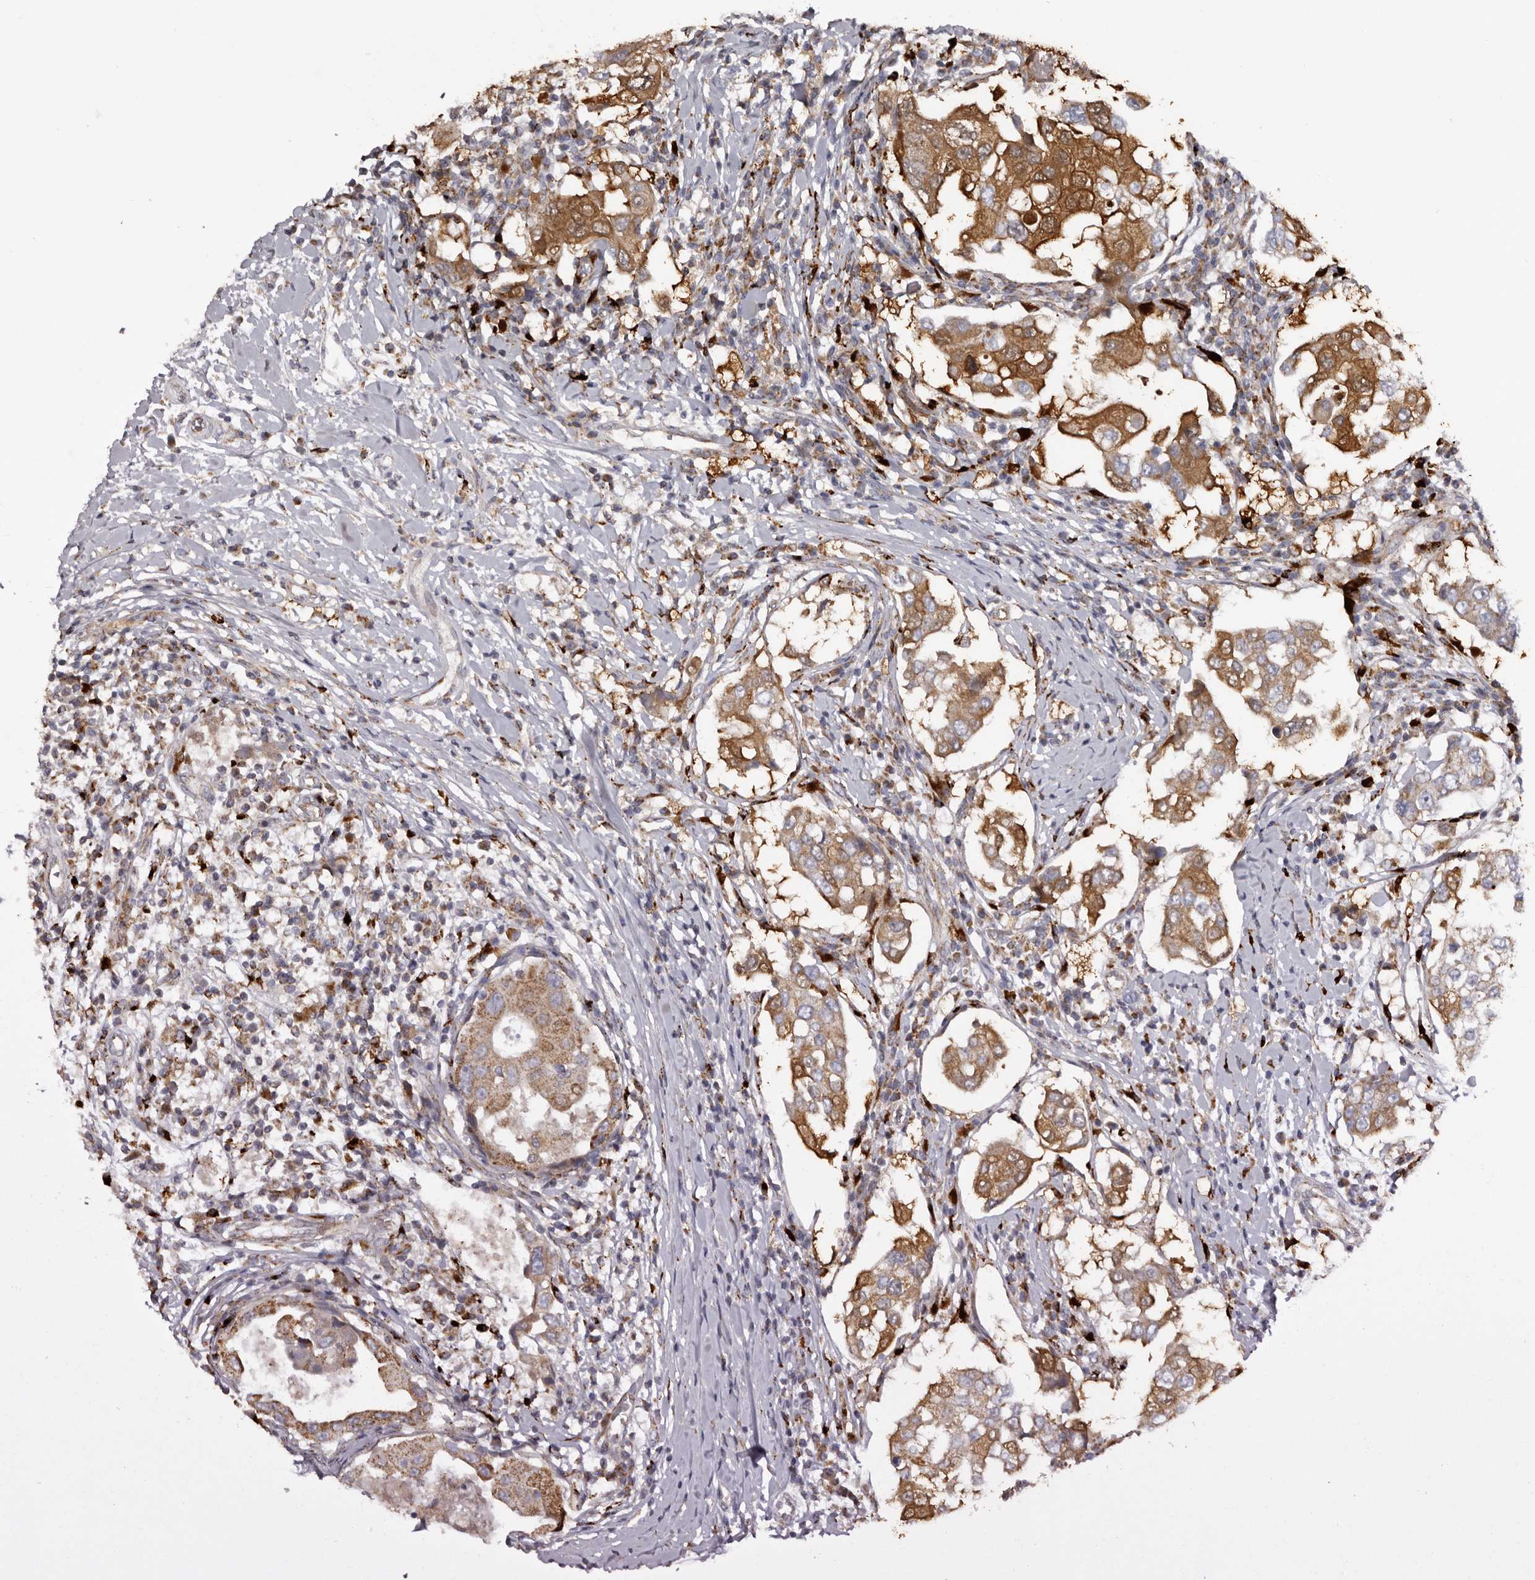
{"staining": {"intensity": "moderate", "quantity": ">75%", "location": "cytoplasmic/membranous"}, "tissue": "breast cancer", "cell_type": "Tumor cells", "image_type": "cancer", "snomed": [{"axis": "morphology", "description": "Duct carcinoma"}, {"axis": "topography", "description": "Breast"}], "caption": "About >75% of tumor cells in human infiltrating ductal carcinoma (breast) display moderate cytoplasmic/membranous protein expression as visualized by brown immunohistochemical staining.", "gene": "MECR", "patient": {"sex": "female", "age": 27}}